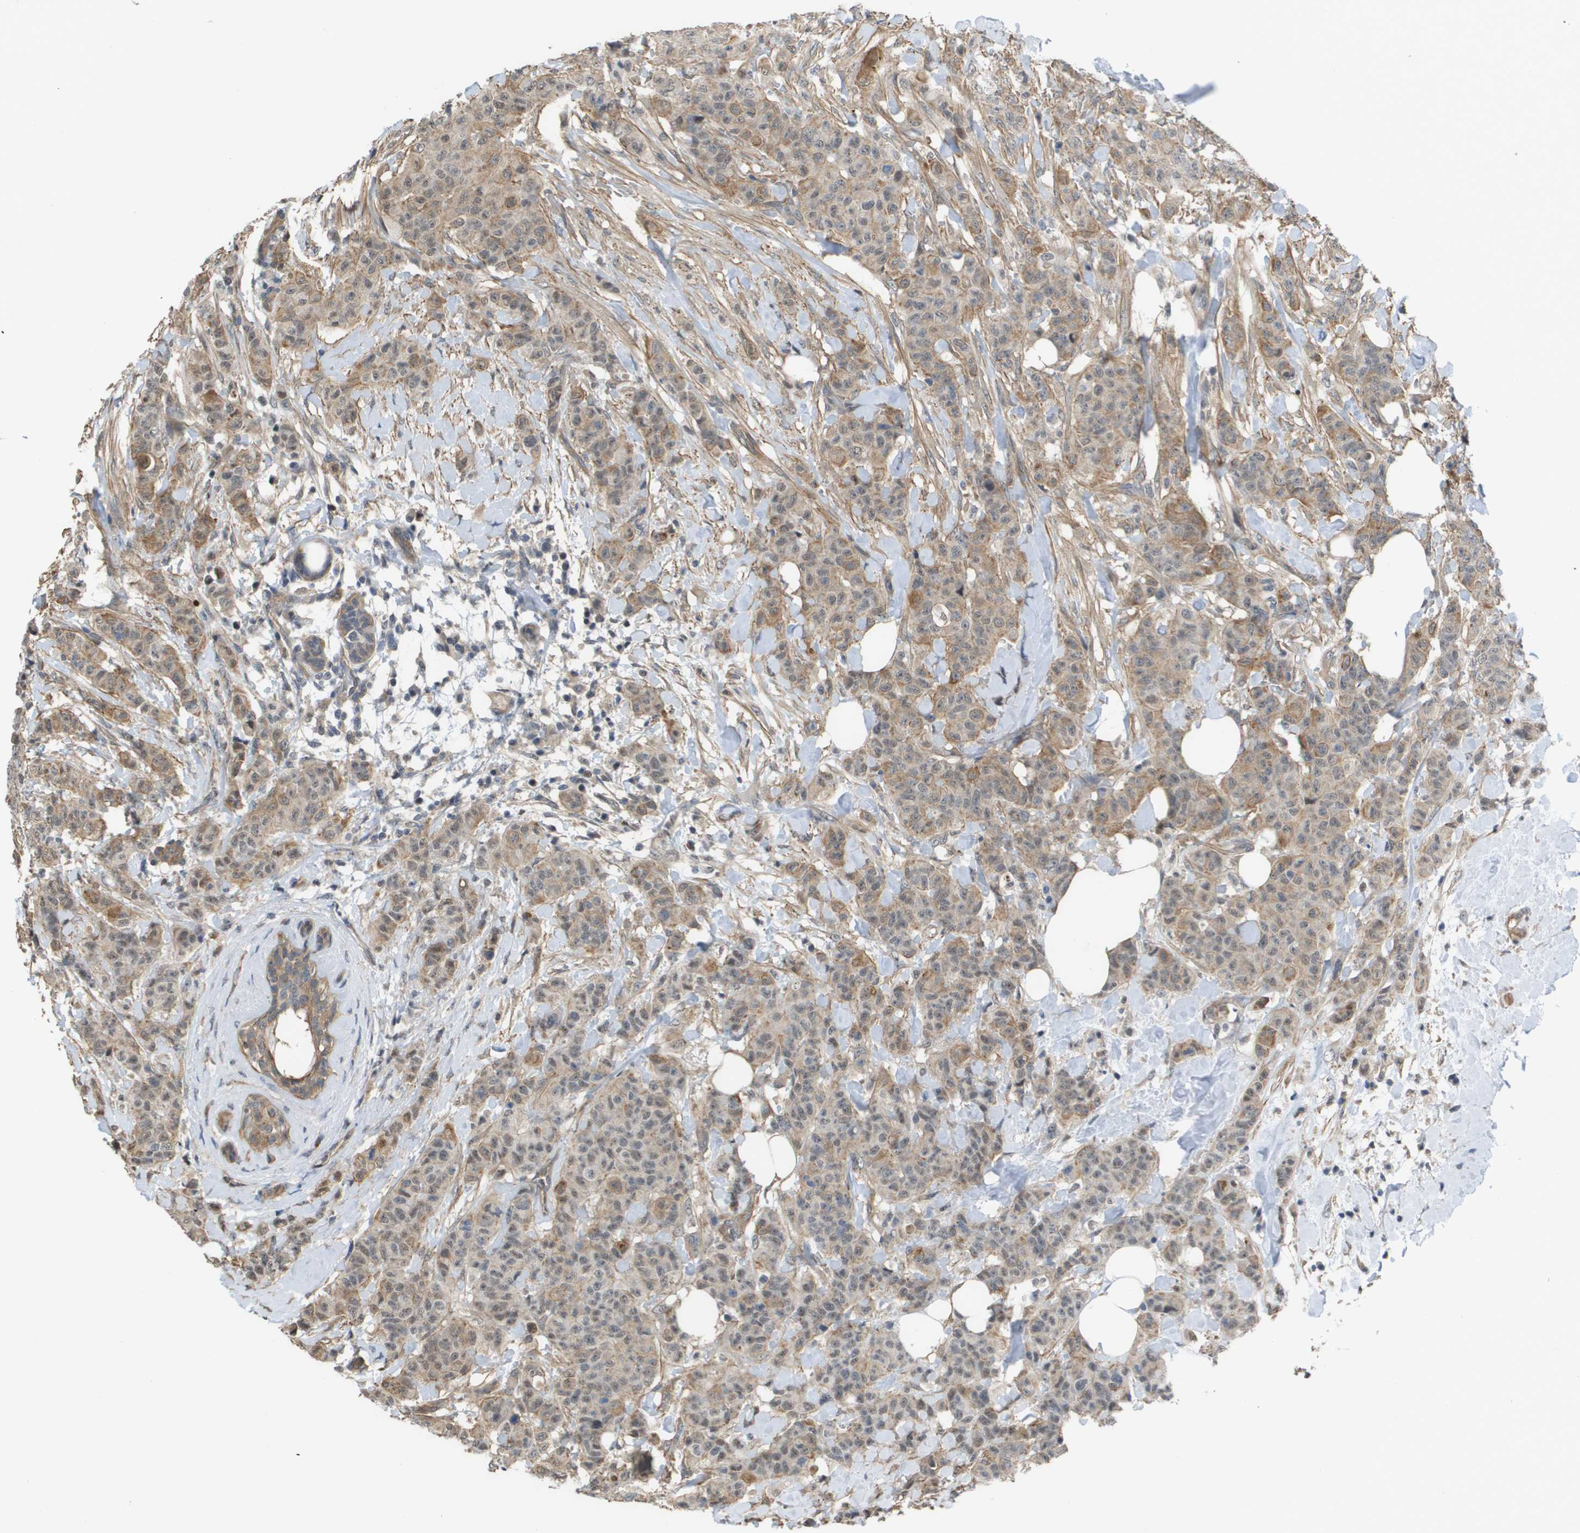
{"staining": {"intensity": "weak", "quantity": ">75%", "location": "cytoplasmic/membranous"}, "tissue": "breast cancer", "cell_type": "Tumor cells", "image_type": "cancer", "snomed": [{"axis": "morphology", "description": "Normal tissue, NOS"}, {"axis": "morphology", "description": "Duct carcinoma"}, {"axis": "topography", "description": "Breast"}], "caption": "DAB (3,3'-diaminobenzidine) immunohistochemical staining of human breast cancer (infiltrating ductal carcinoma) shows weak cytoplasmic/membranous protein staining in approximately >75% of tumor cells. The staining was performed using DAB, with brown indicating positive protein expression. Nuclei are stained blue with hematoxylin.", "gene": "RNF112", "patient": {"sex": "female", "age": 40}}